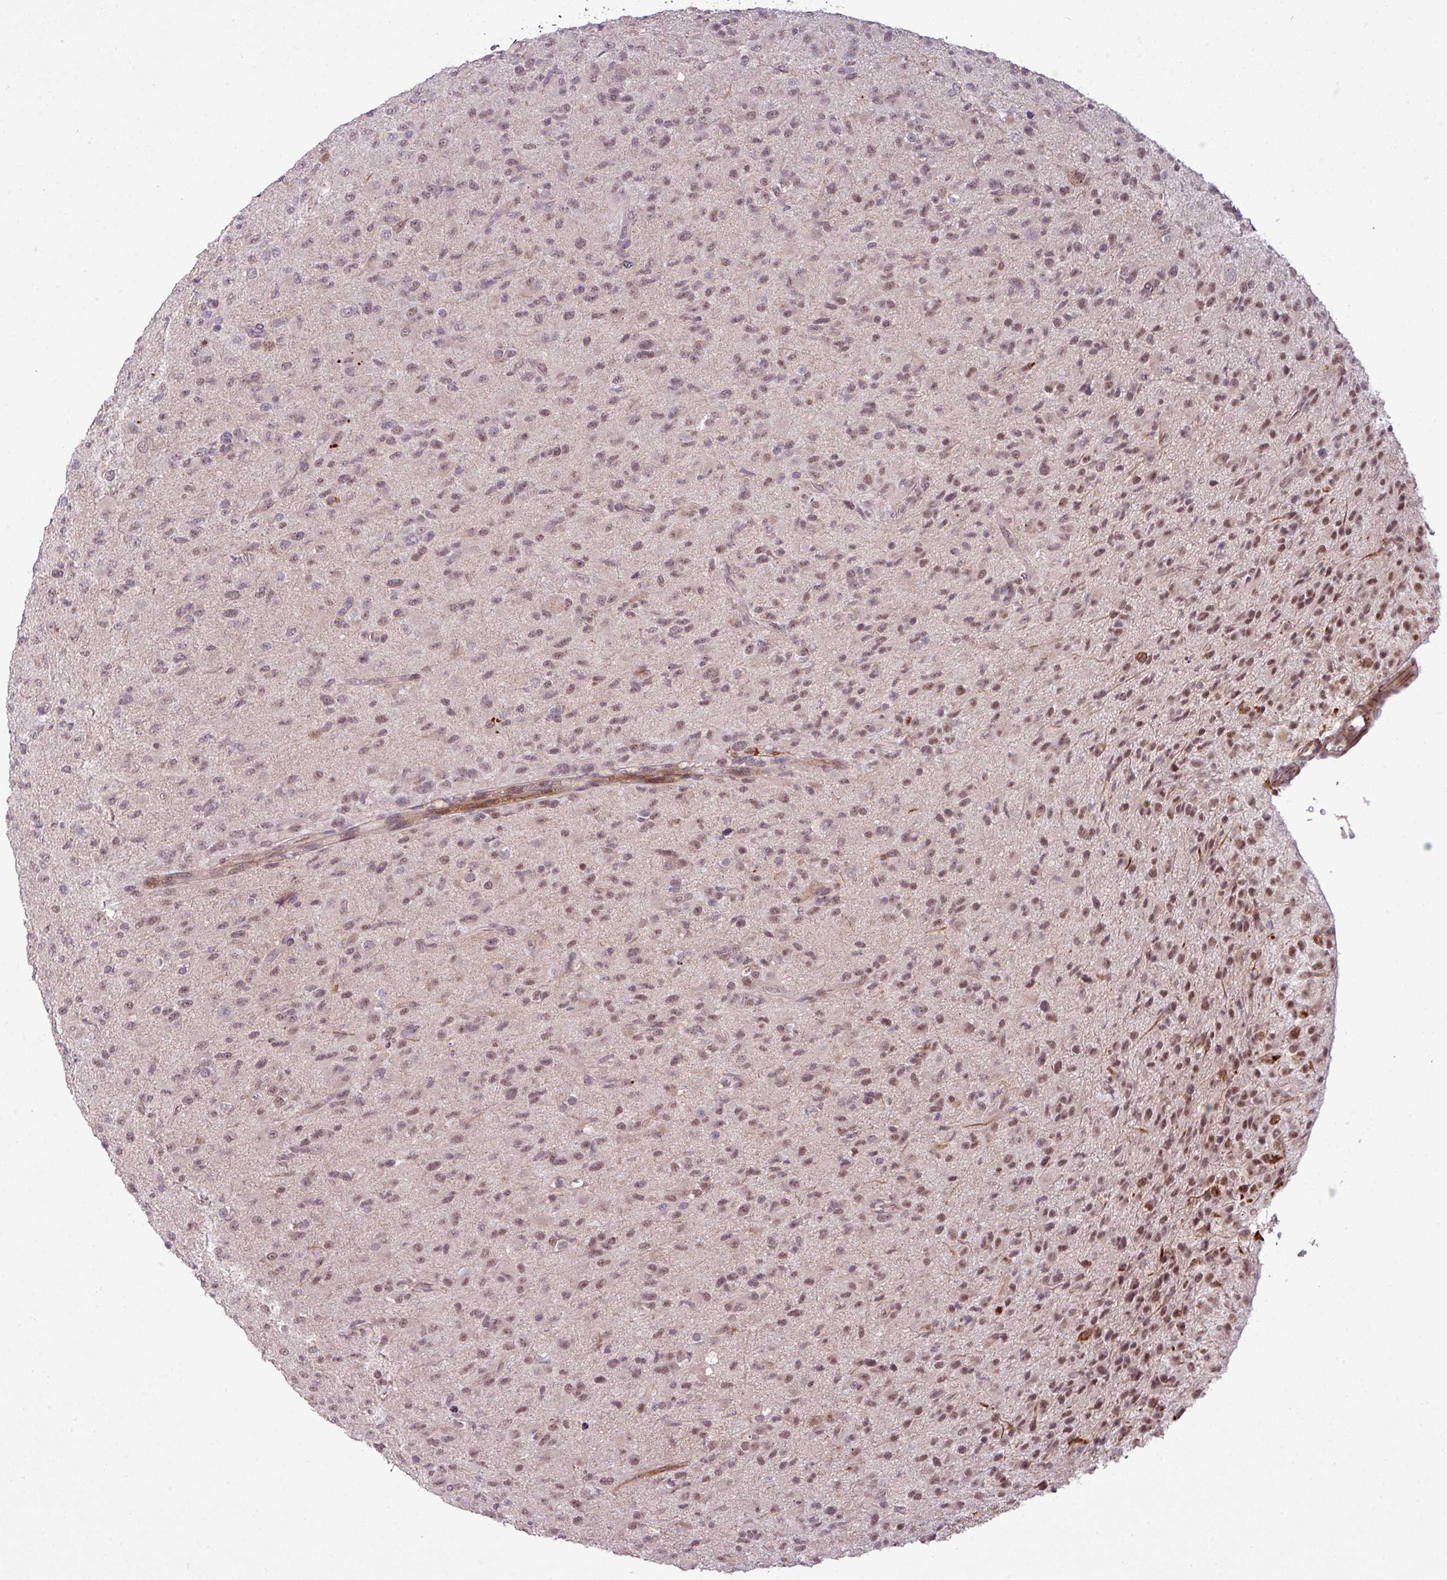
{"staining": {"intensity": "weak", "quantity": ">75%", "location": "nuclear"}, "tissue": "glioma", "cell_type": "Tumor cells", "image_type": "cancer", "snomed": [{"axis": "morphology", "description": "Glioma, malignant, Low grade"}, {"axis": "topography", "description": "Brain"}], "caption": "Immunohistochemical staining of human glioma demonstrates weak nuclear protein expression in about >75% of tumor cells.", "gene": "ZC2HC1C", "patient": {"sex": "male", "age": 65}}